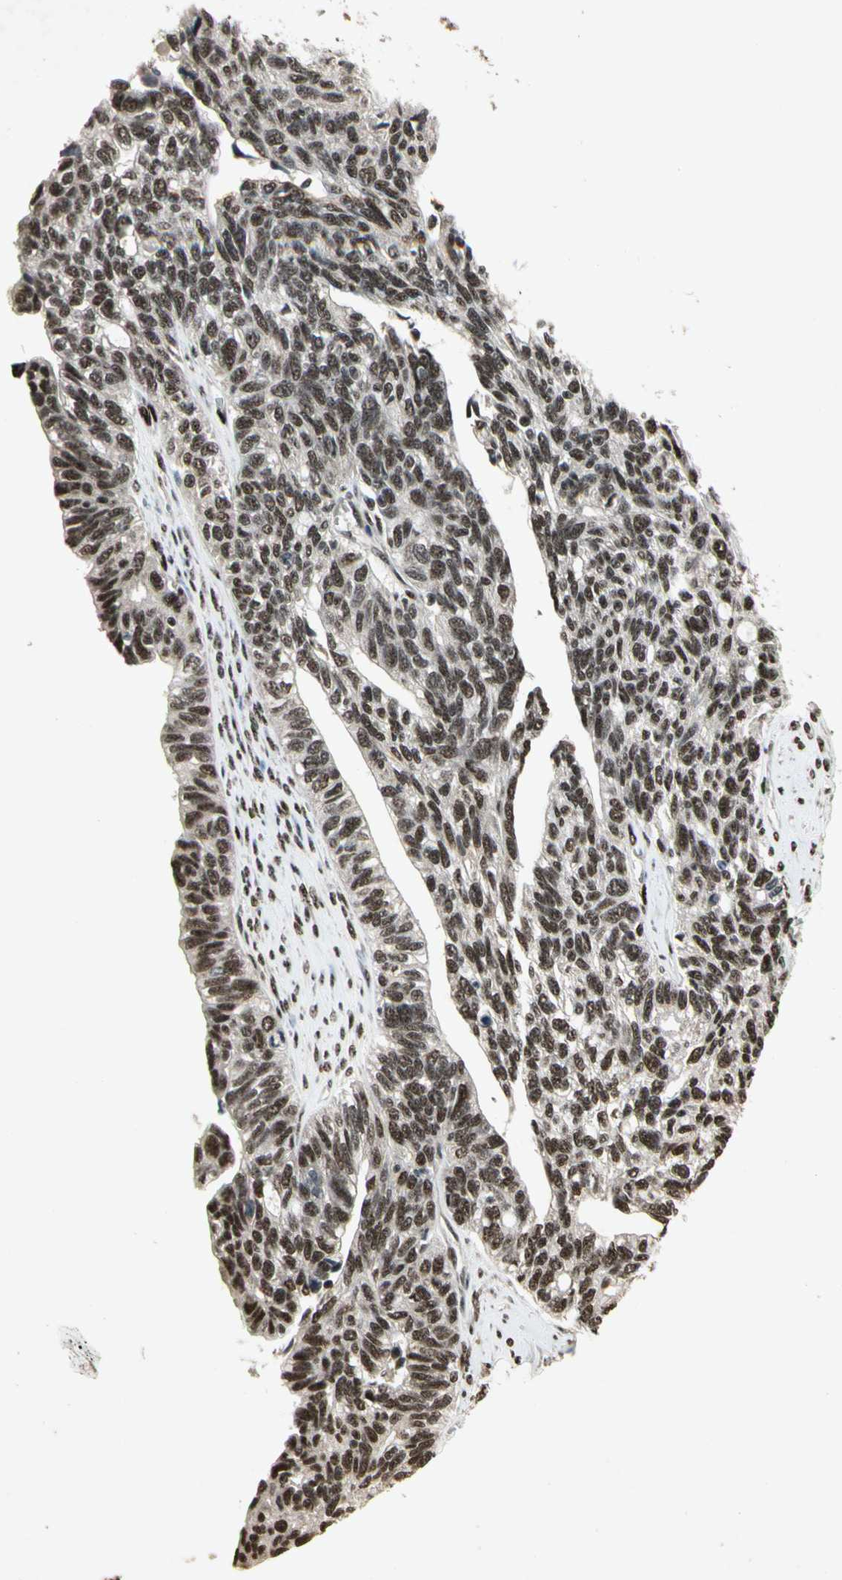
{"staining": {"intensity": "strong", "quantity": ">75%", "location": "nuclear"}, "tissue": "ovarian cancer", "cell_type": "Tumor cells", "image_type": "cancer", "snomed": [{"axis": "morphology", "description": "Cystadenocarcinoma, serous, NOS"}, {"axis": "topography", "description": "Ovary"}], "caption": "Strong nuclear staining for a protein is seen in about >75% of tumor cells of ovarian serous cystadenocarcinoma using immunohistochemistry.", "gene": "TBX2", "patient": {"sex": "female", "age": 79}}